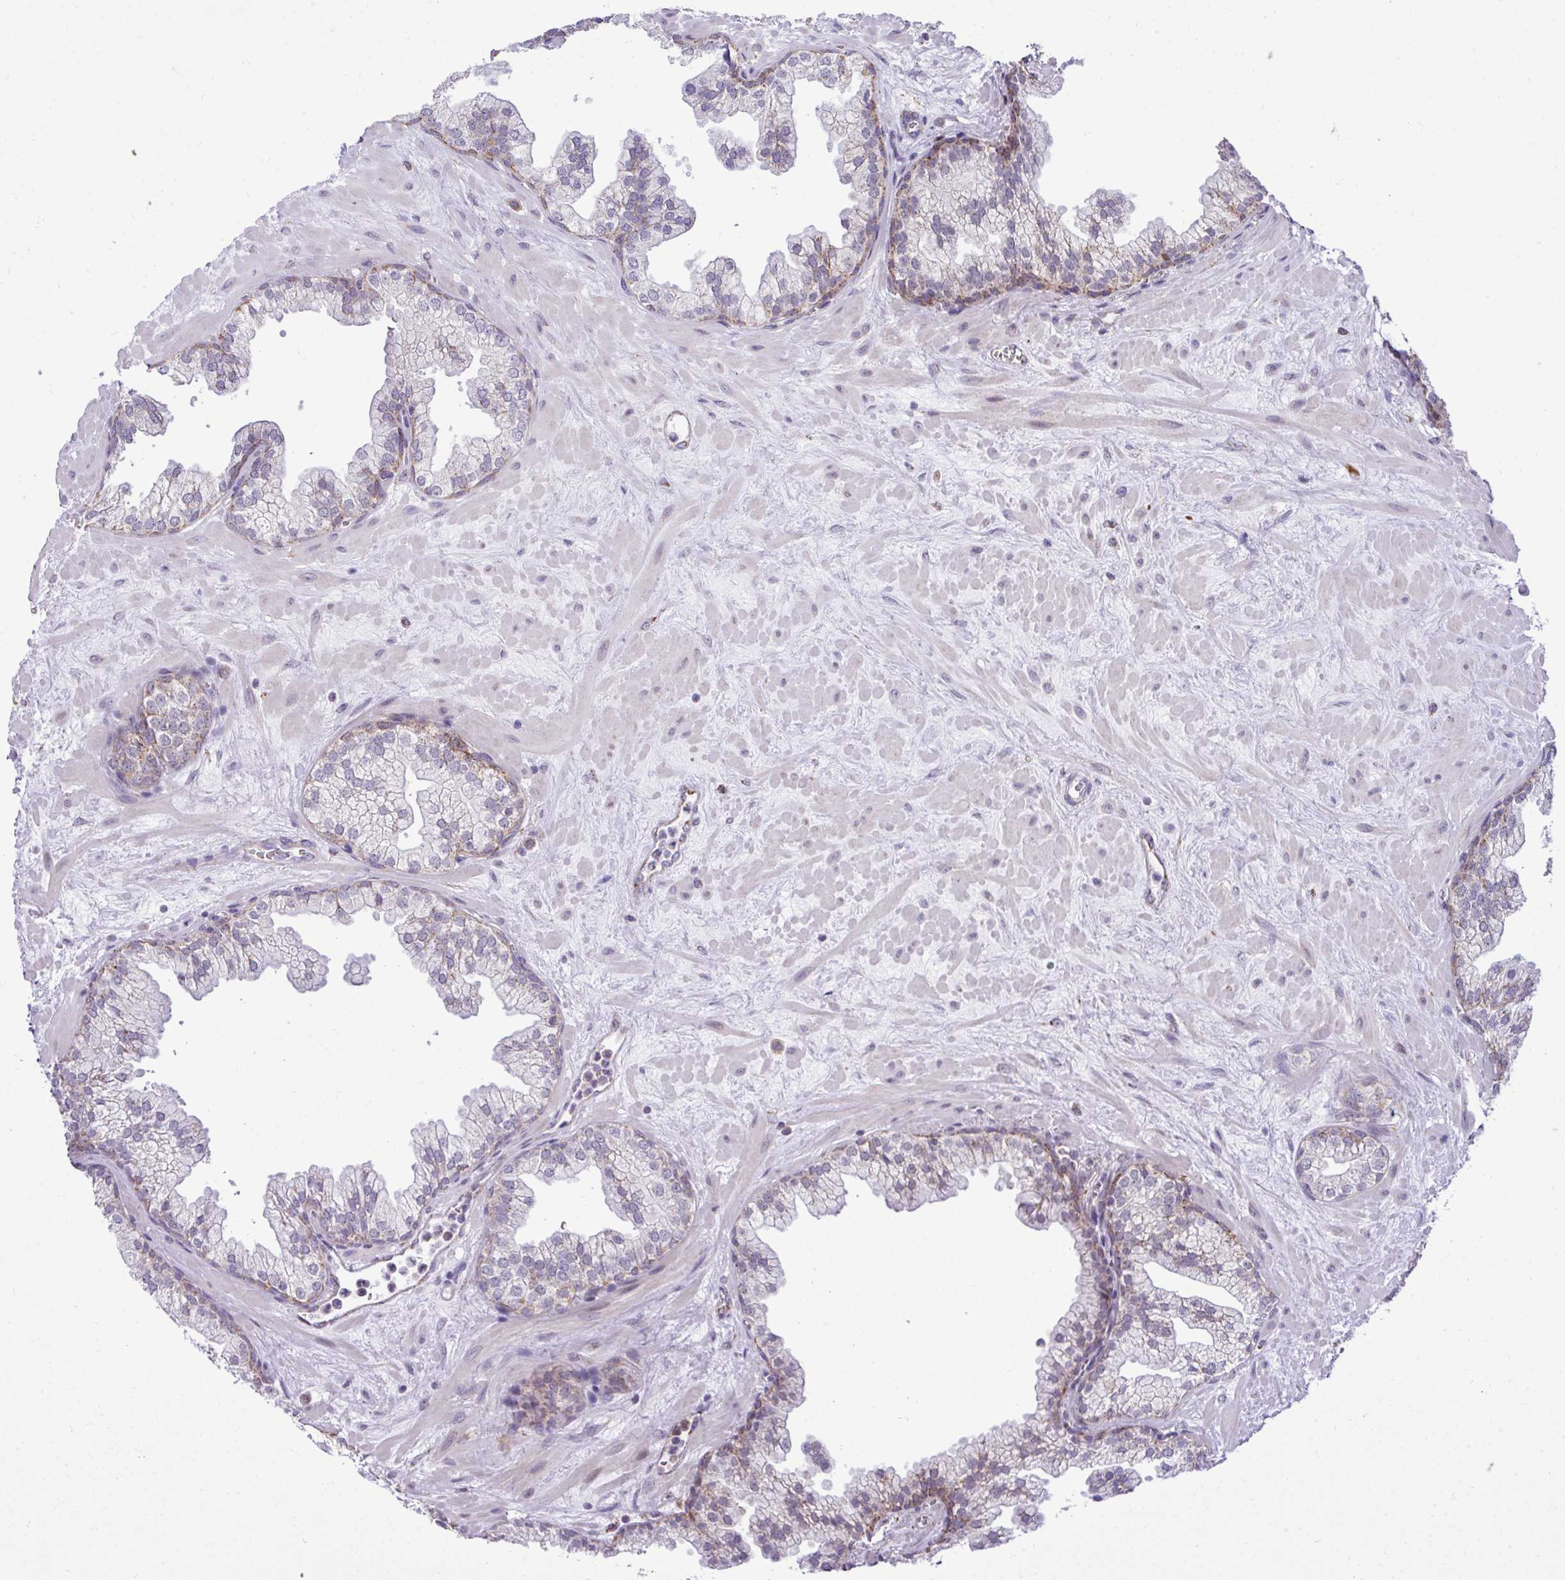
{"staining": {"intensity": "weak", "quantity": "25%-75%", "location": "cytoplasmic/membranous"}, "tissue": "prostate", "cell_type": "Glandular cells", "image_type": "normal", "snomed": [{"axis": "morphology", "description": "Normal tissue, NOS"}, {"axis": "topography", "description": "Prostate"}, {"axis": "topography", "description": "Peripheral nerve tissue"}], "caption": "Immunohistochemical staining of unremarkable prostate demonstrates weak cytoplasmic/membranous protein staining in about 25%-75% of glandular cells. (IHC, brightfield microscopy, high magnification).", "gene": "SGPP1", "patient": {"sex": "male", "age": 61}}